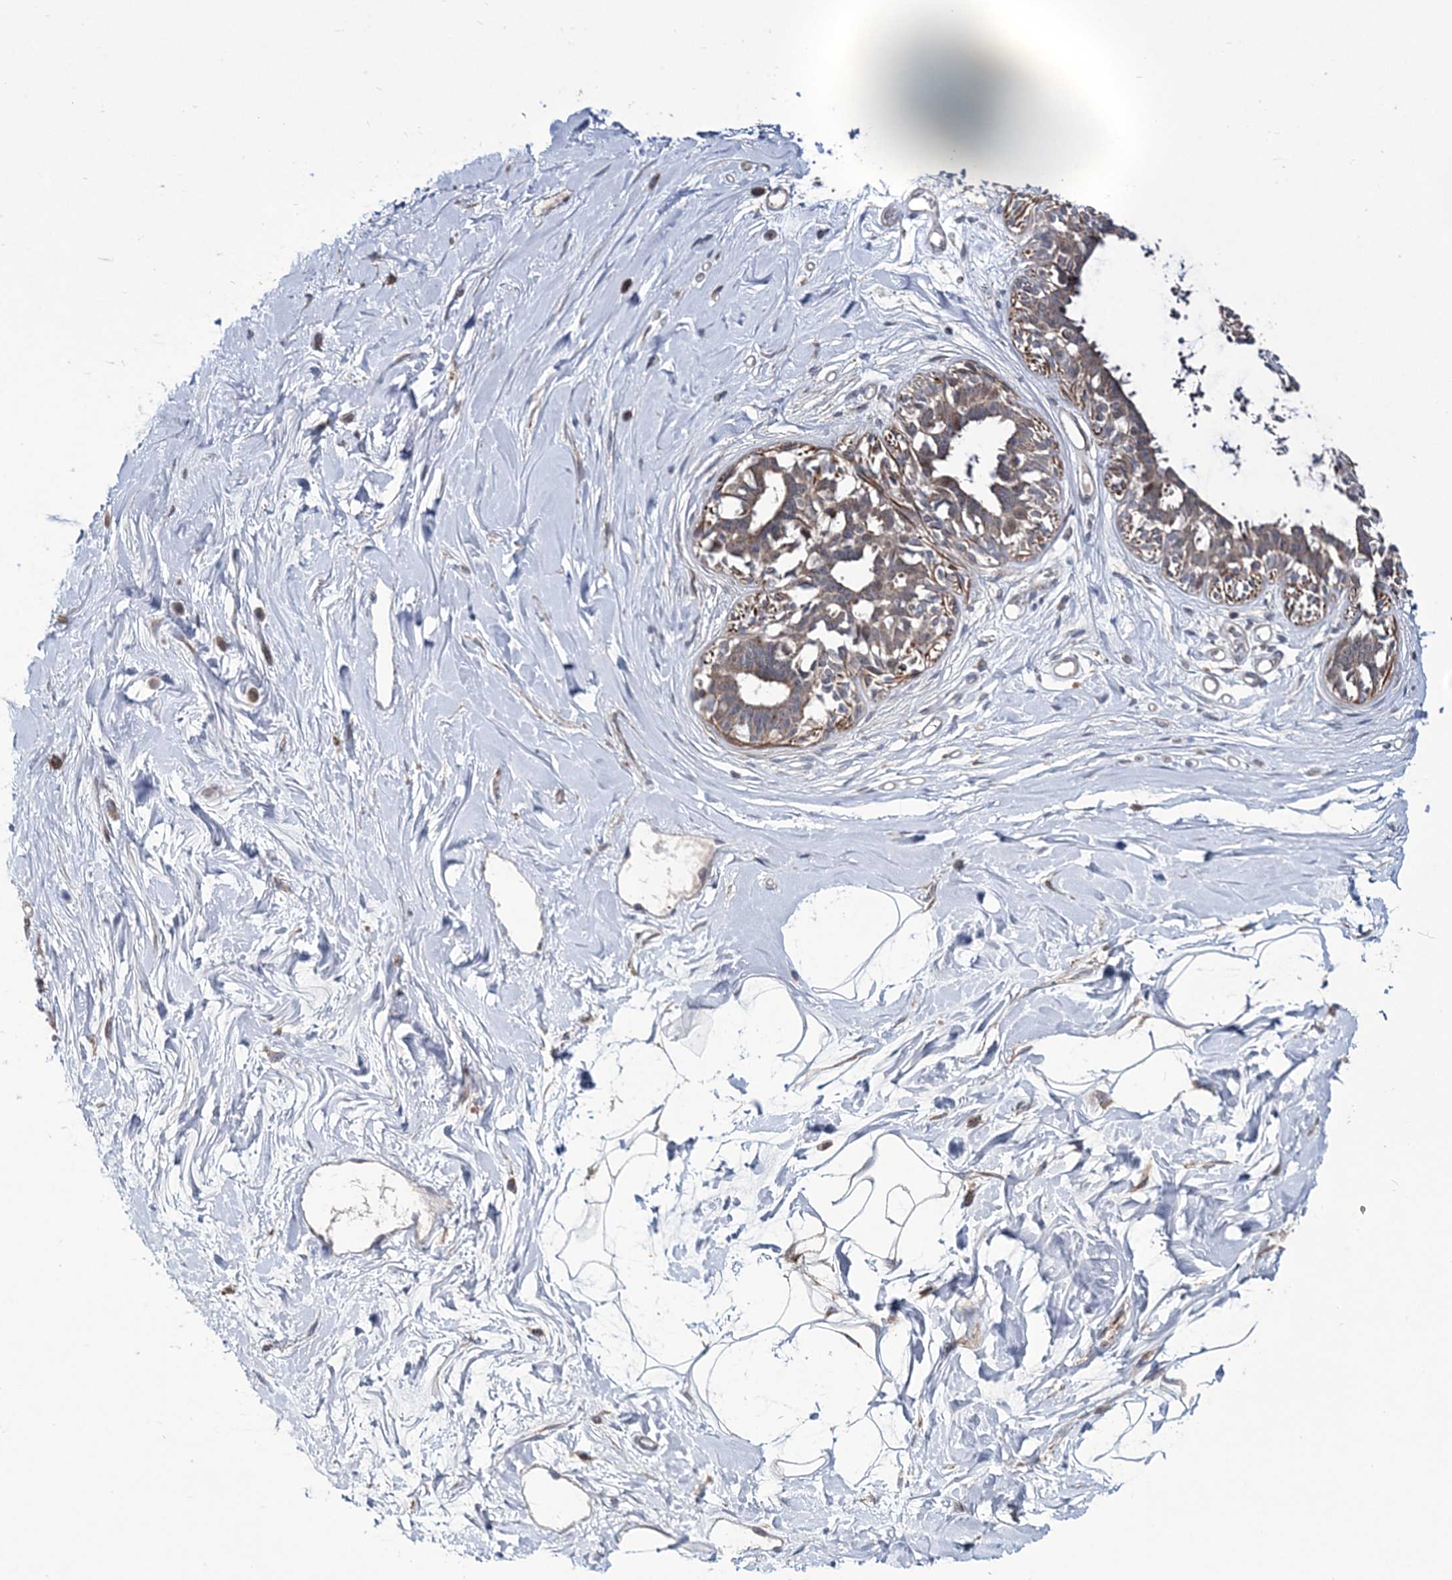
{"staining": {"intensity": "negative", "quantity": "none", "location": "none"}, "tissue": "breast", "cell_type": "Adipocytes", "image_type": "normal", "snomed": [{"axis": "morphology", "description": "Normal tissue, NOS"}, {"axis": "topography", "description": "Breast"}], "caption": "Immunohistochemistry (IHC) image of normal breast stained for a protein (brown), which exhibits no expression in adipocytes.", "gene": "PPP2R2B", "patient": {"sex": "female", "age": 45}}